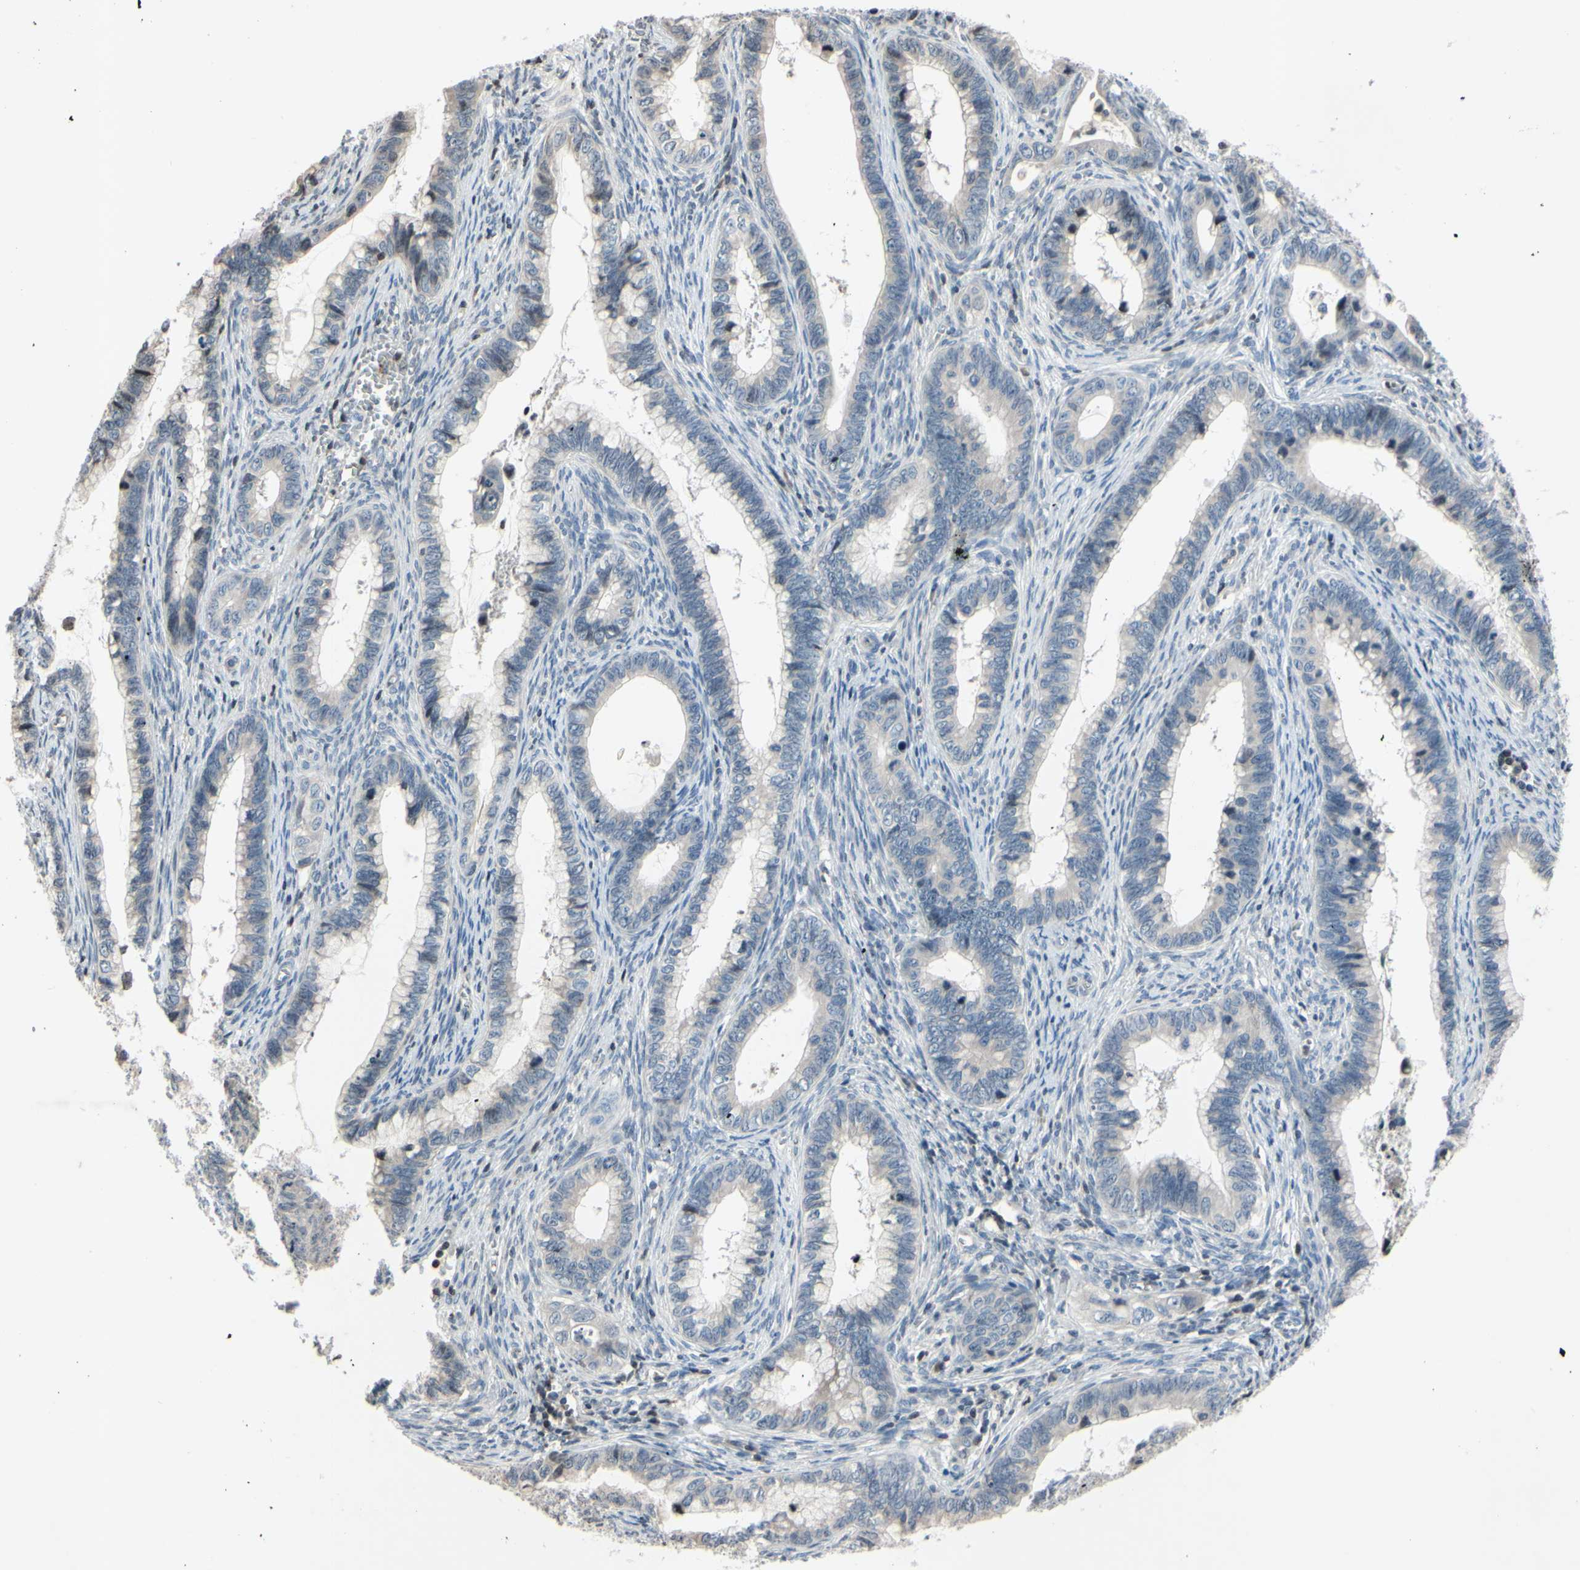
{"staining": {"intensity": "weak", "quantity": "<25%", "location": "cytoplasmic/membranous"}, "tissue": "cervical cancer", "cell_type": "Tumor cells", "image_type": "cancer", "snomed": [{"axis": "morphology", "description": "Adenocarcinoma, NOS"}, {"axis": "topography", "description": "Cervix"}], "caption": "This micrograph is of adenocarcinoma (cervical) stained with immunohistochemistry to label a protein in brown with the nuclei are counter-stained blue. There is no staining in tumor cells.", "gene": "ARG1", "patient": {"sex": "female", "age": 44}}